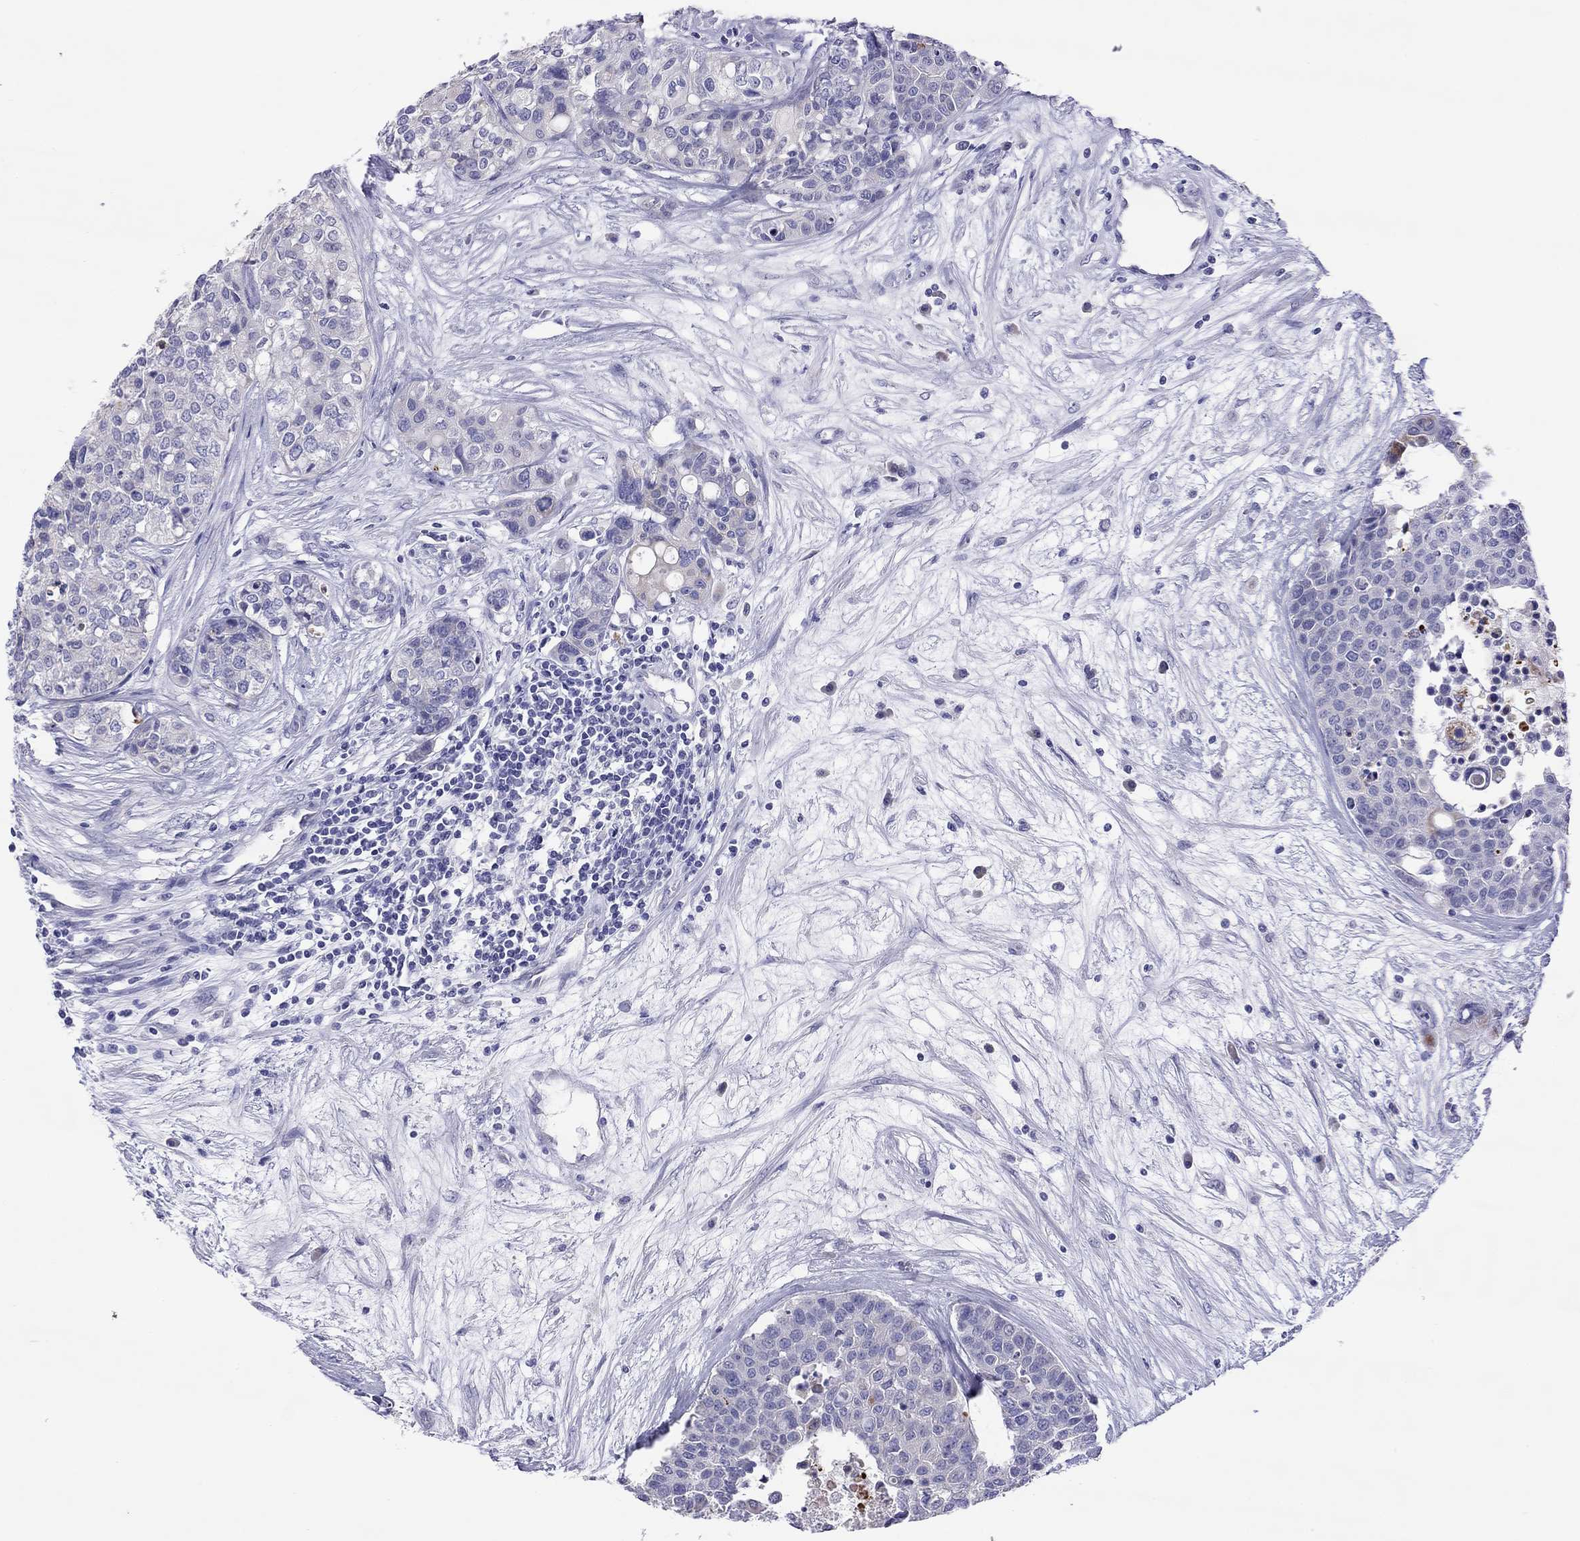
{"staining": {"intensity": "negative", "quantity": "none", "location": "none"}, "tissue": "carcinoid", "cell_type": "Tumor cells", "image_type": "cancer", "snomed": [{"axis": "morphology", "description": "Carcinoid, malignant, NOS"}, {"axis": "topography", "description": "Colon"}], "caption": "Tumor cells are negative for protein expression in human carcinoid.", "gene": "COL9A1", "patient": {"sex": "male", "age": 81}}